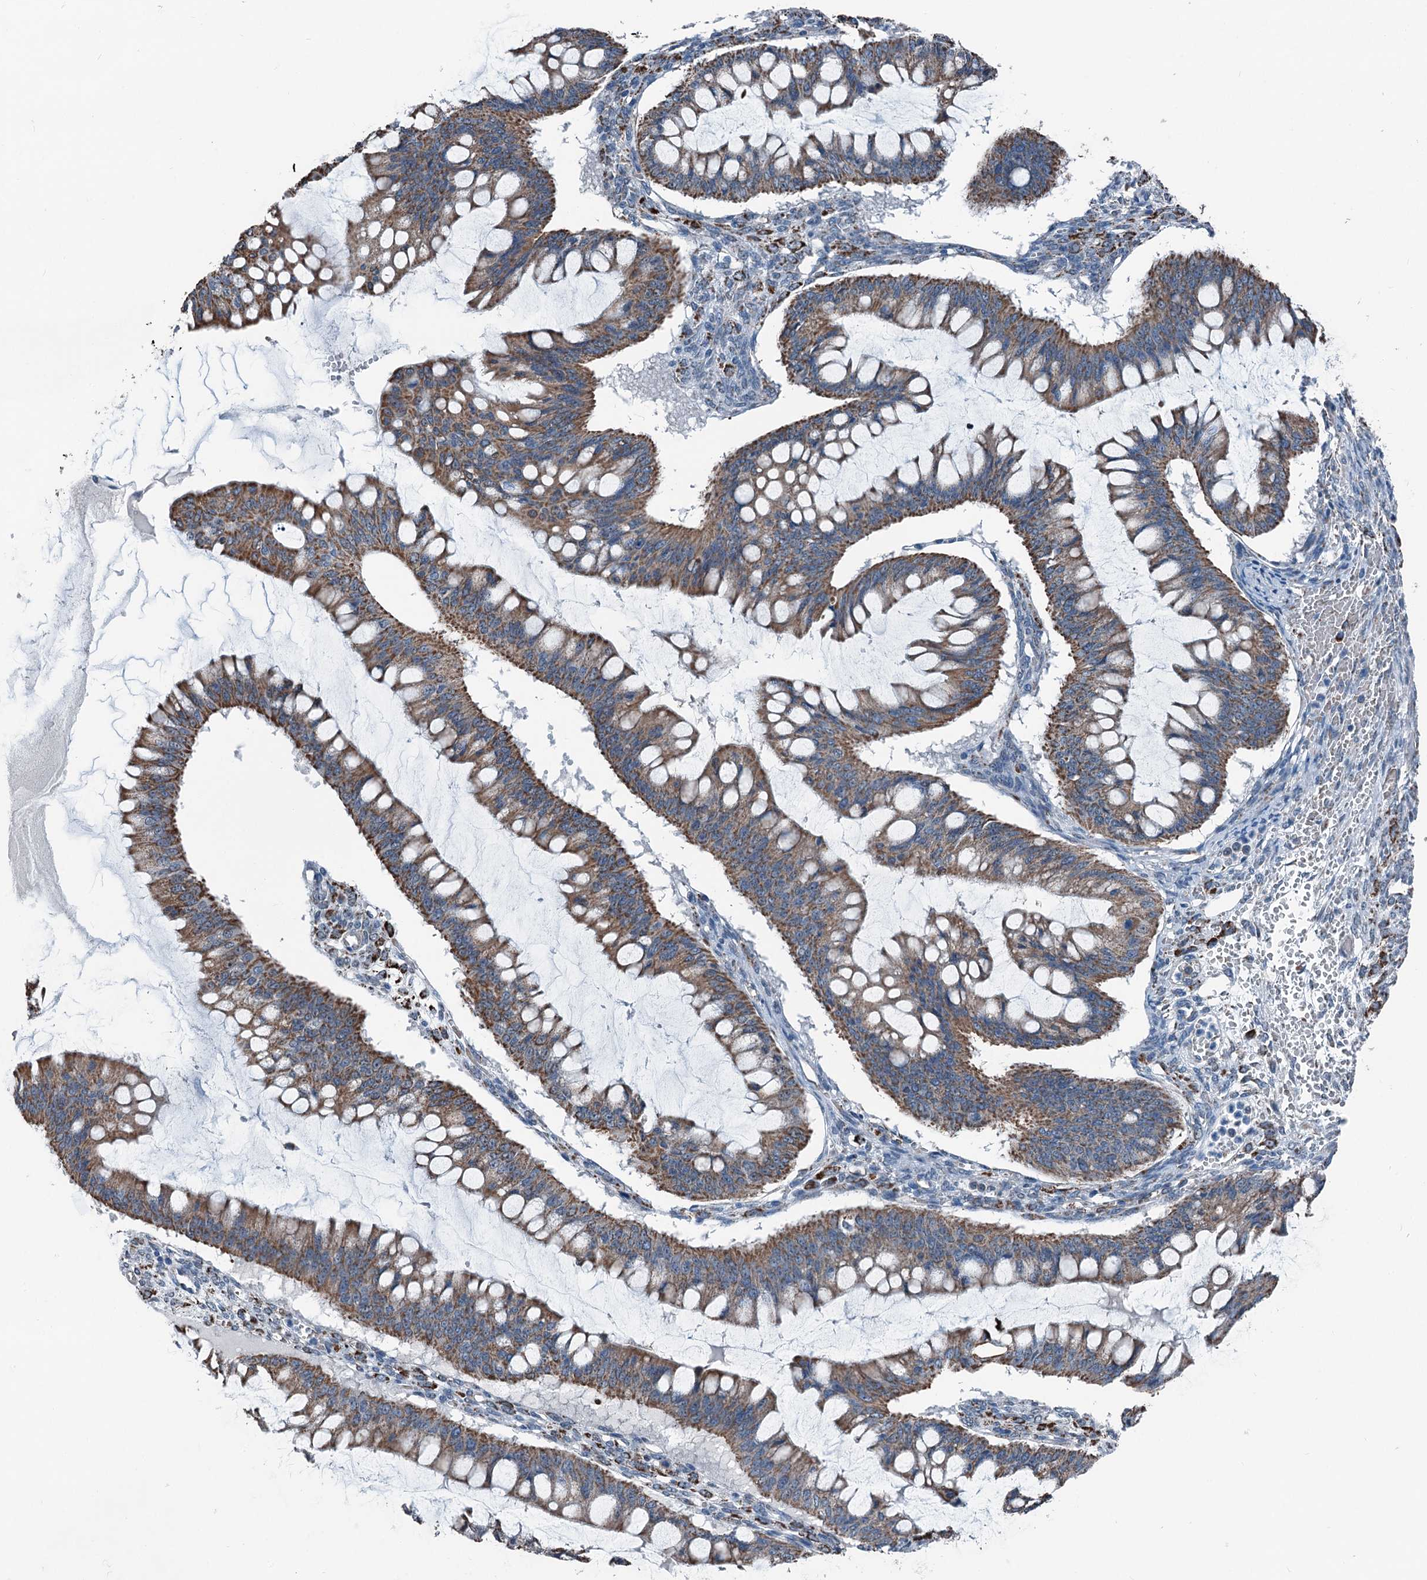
{"staining": {"intensity": "moderate", "quantity": ">75%", "location": "cytoplasmic/membranous"}, "tissue": "ovarian cancer", "cell_type": "Tumor cells", "image_type": "cancer", "snomed": [{"axis": "morphology", "description": "Cystadenocarcinoma, mucinous, NOS"}, {"axis": "topography", "description": "Ovary"}], "caption": "Human ovarian cancer stained with a brown dye shows moderate cytoplasmic/membranous positive positivity in about >75% of tumor cells.", "gene": "TRPT1", "patient": {"sex": "female", "age": 73}}